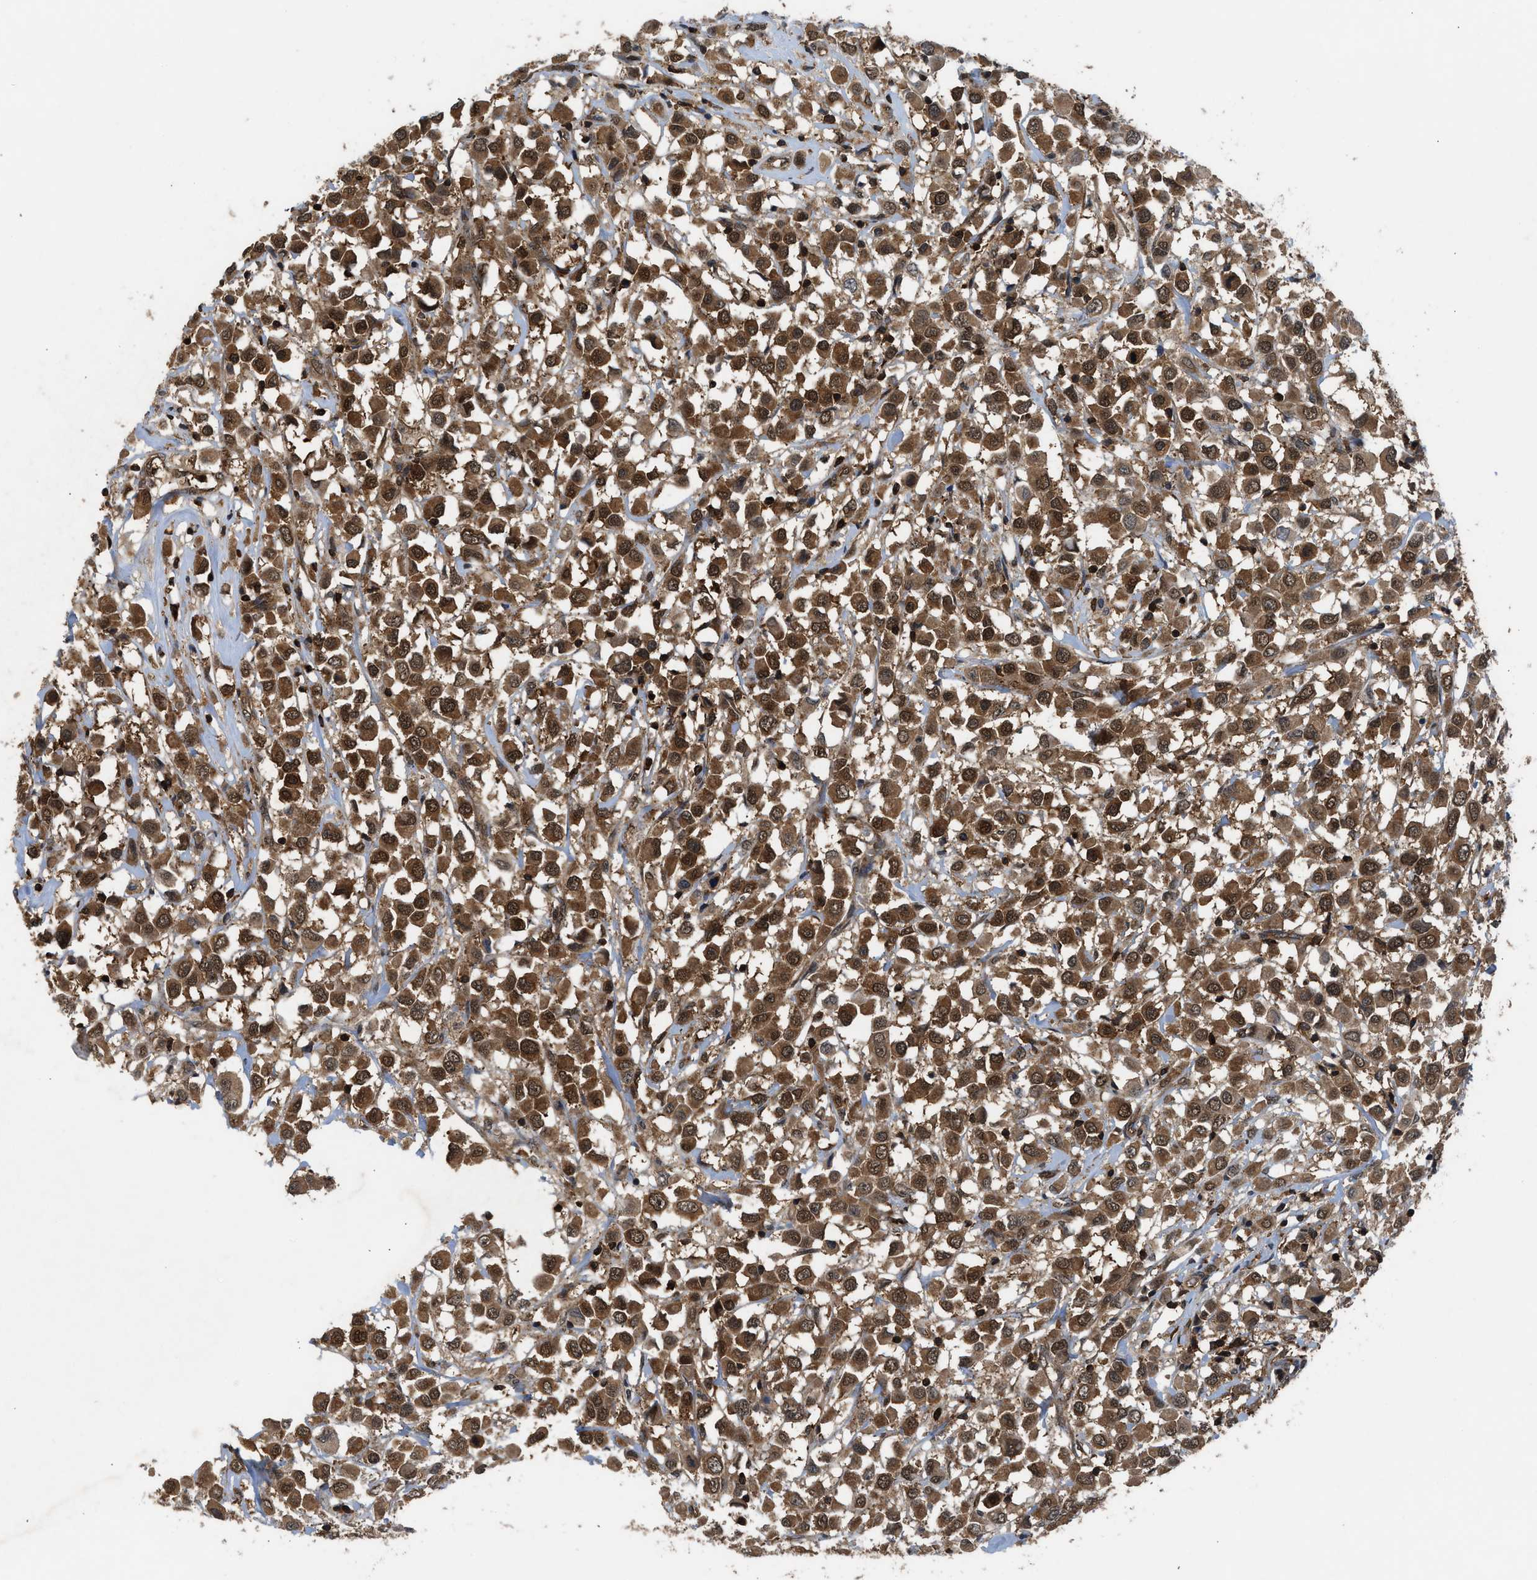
{"staining": {"intensity": "strong", "quantity": ">75%", "location": "cytoplasmic/membranous,nuclear"}, "tissue": "breast cancer", "cell_type": "Tumor cells", "image_type": "cancer", "snomed": [{"axis": "morphology", "description": "Duct carcinoma"}, {"axis": "topography", "description": "Breast"}], "caption": "Immunohistochemical staining of breast cancer (invasive ductal carcinoma) reveals strong cytoplasmic/membranous and nuclear protein staining in approximately >75% of tumor cells. (DAB (3,3'-diaminobenzidine) = brown stain, brightfield microscopy at high magnification).", "gene": "OXSR1", "patient": {"sex": "female", "age": 61}}